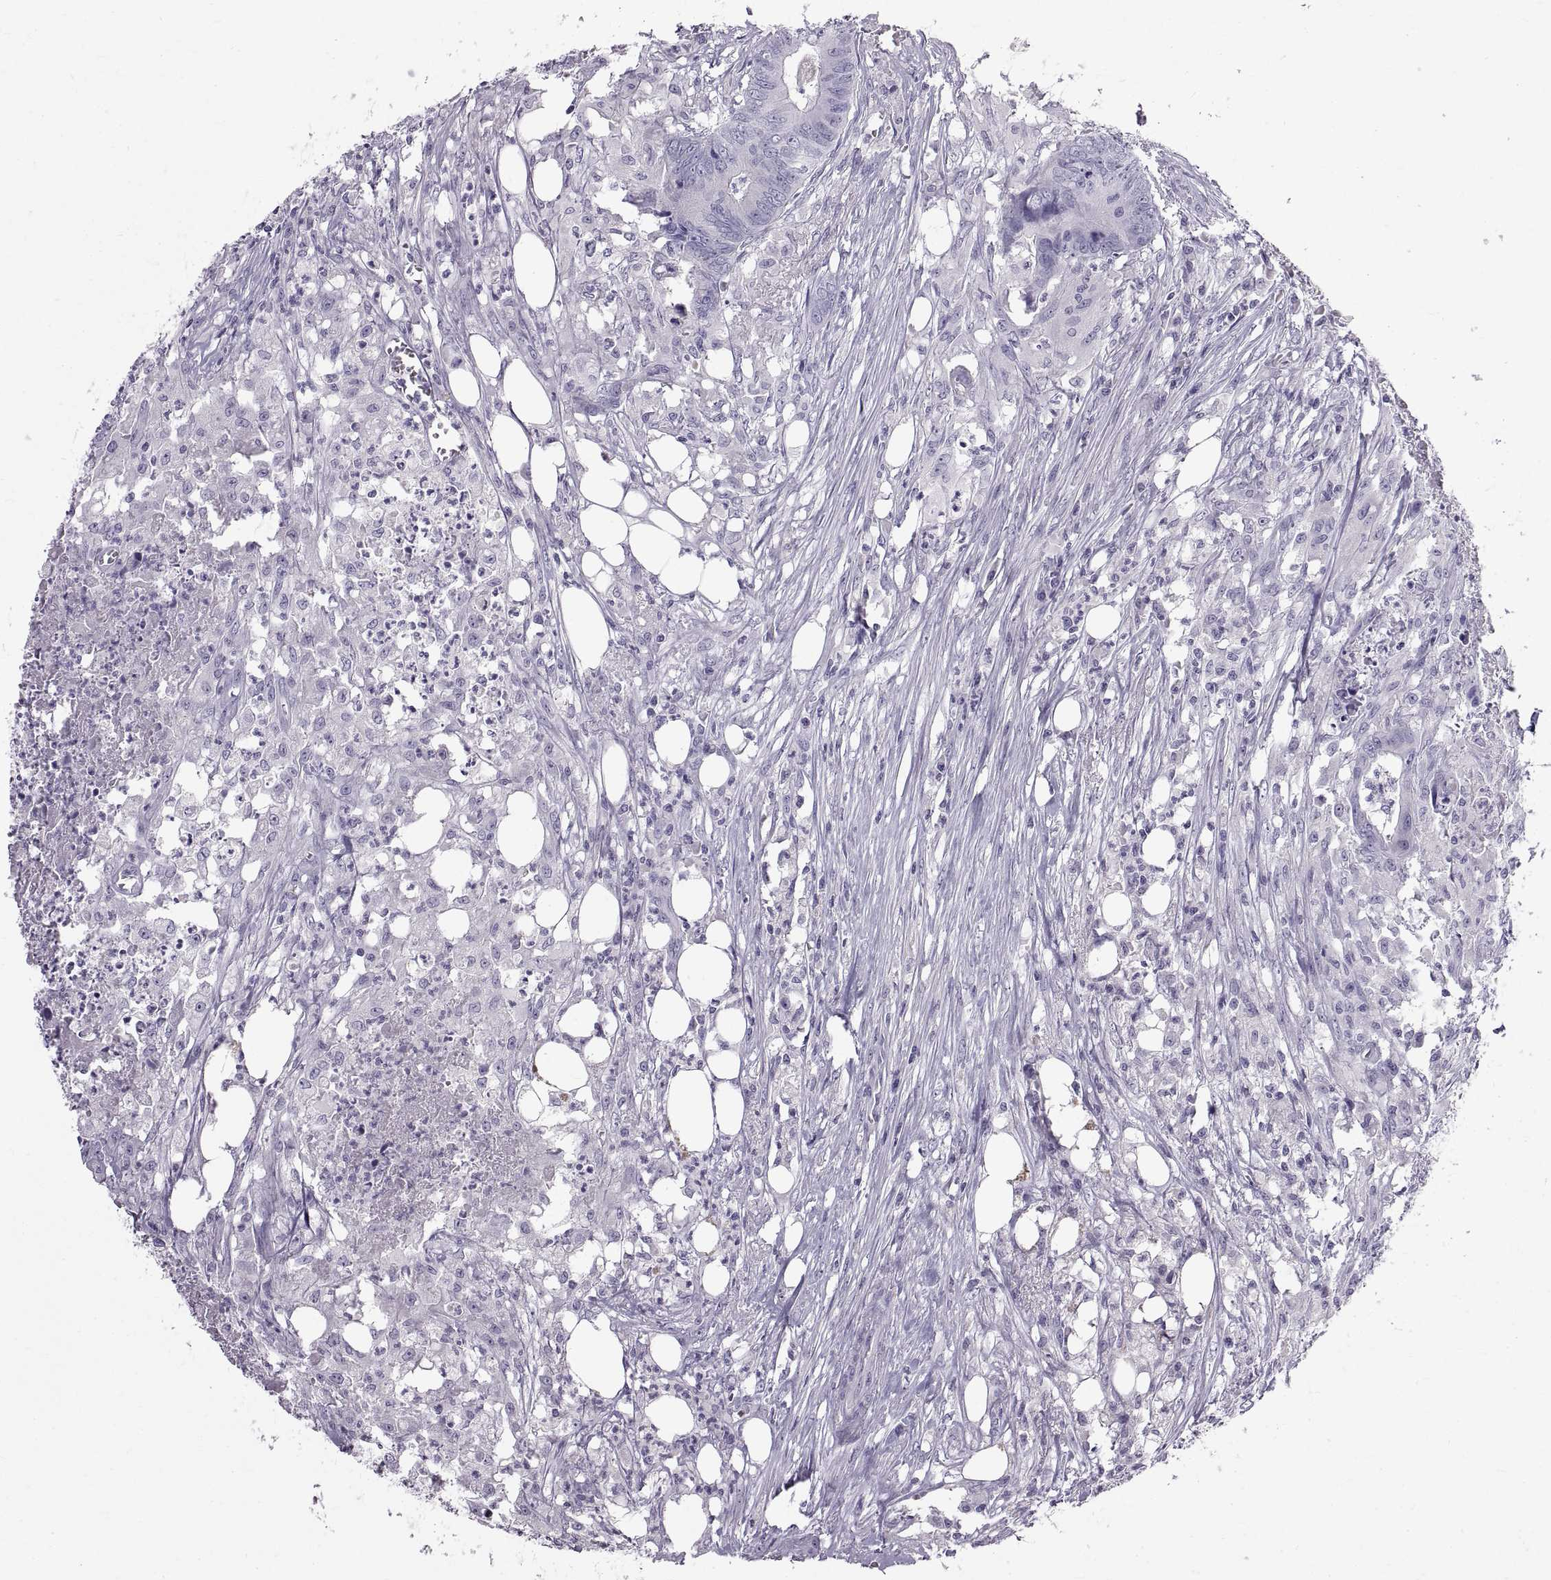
{"staining": {"intensity": "negative", "quantity": "none", "location": "none"}, "tissue": "colorectal cancer", "cell_type": "Tumor cells", "image_type": "cancer", "snomed": [{"axis": "morphology", "description": "Adenocarcinoma, NOS"}, {"axis": "topography", "description": "Colon"}], "caption": "This photomicrograph is of adenocarcinoma (colorectal) stained with immunohistochemistry (IHC) to label a protein in brown with the nuclei are counter-stained blue. There is no expression in tumor cells.", "gene": "WFDC8", "patient": {"sex": "male", "age": 84}}